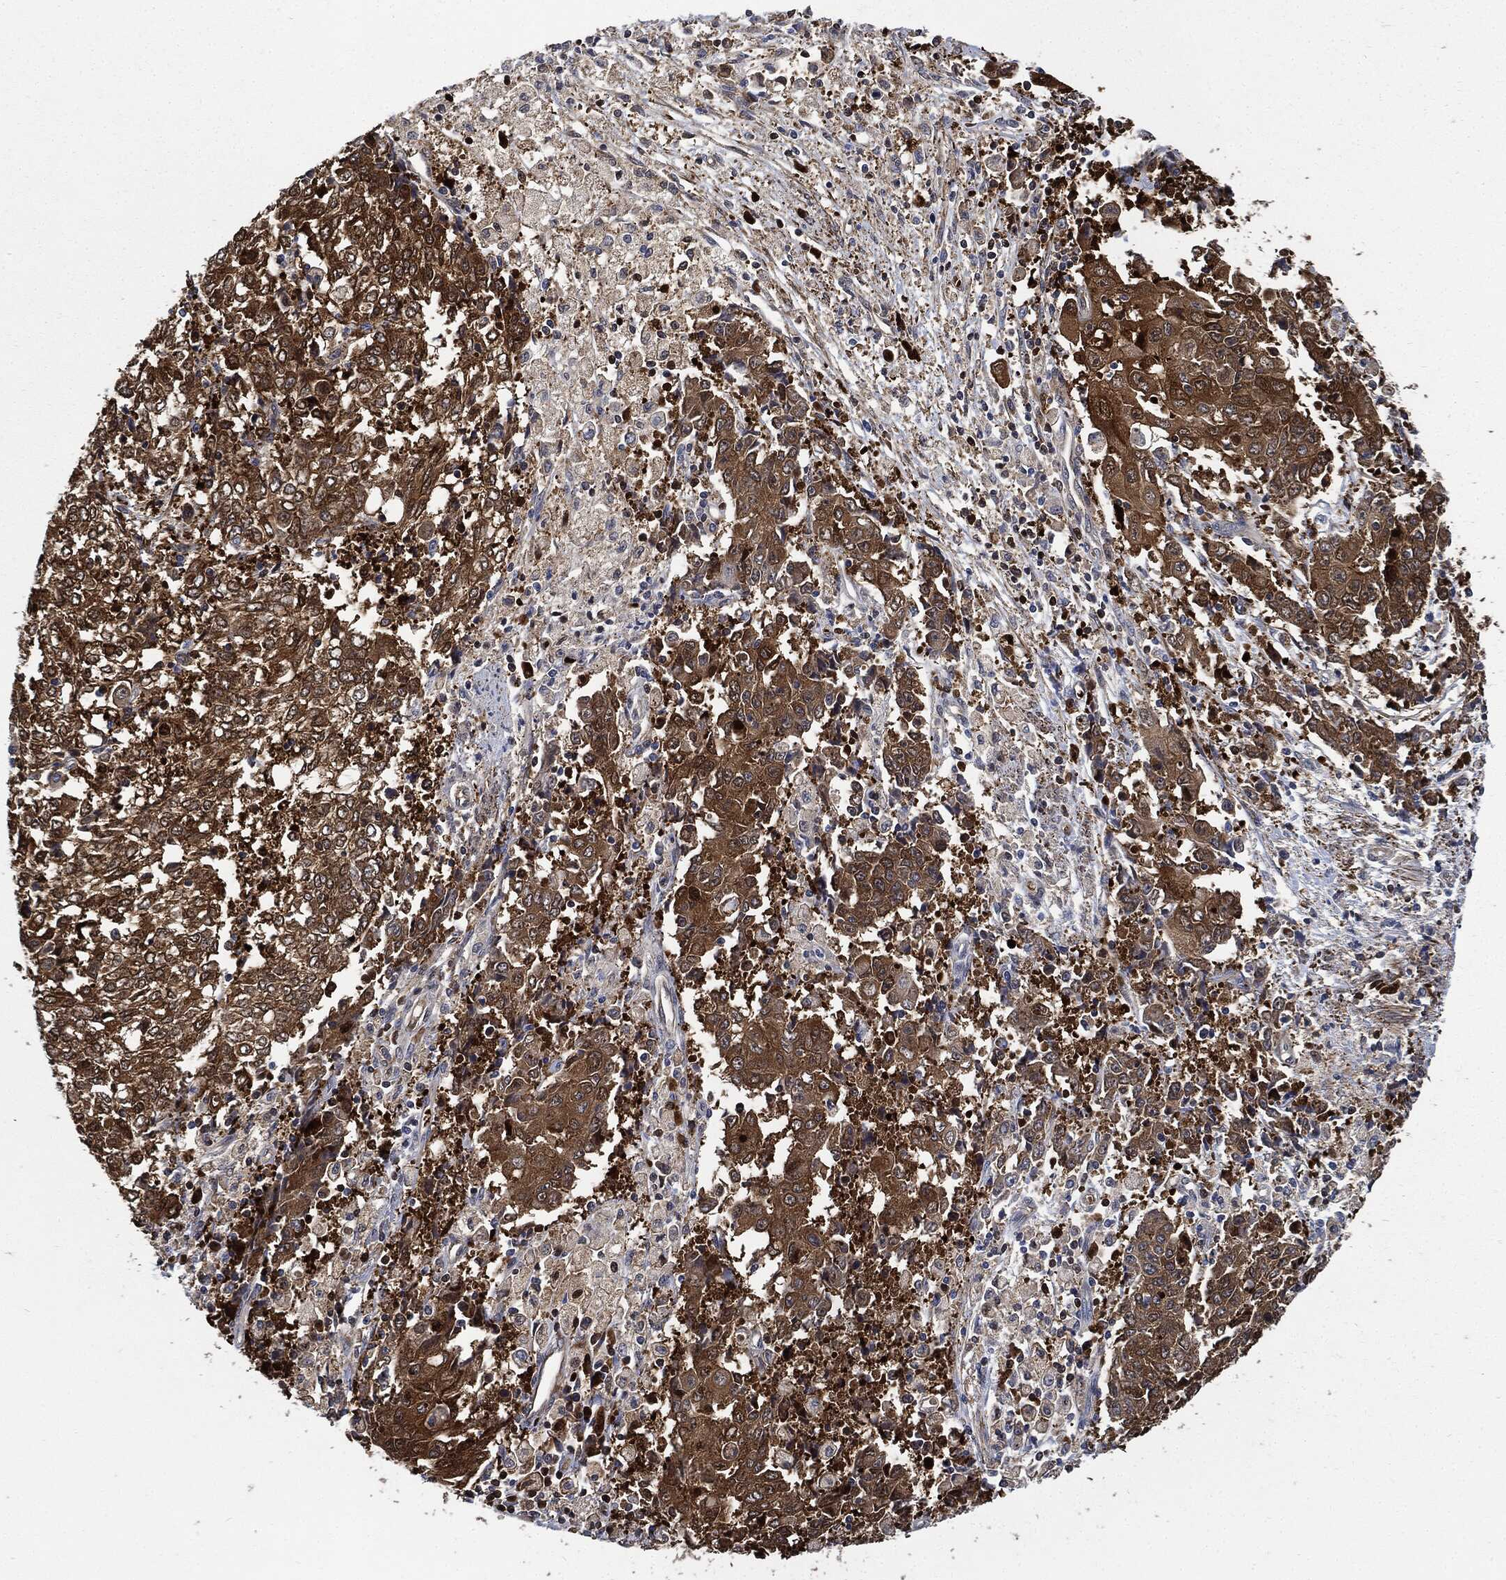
{"staining": {"intensity": "moderate", "quantity": ">75%", "location": "cytoplasmic/membranous"}, "tissue": "ovarian cancer", "cell_type": "Tumor cells", "image_type": "cancer", "snomed": [{"axis": "morphology", "description": "Carcinoma, endometroid"}, {"axis": "topography", "description": "Ovary"}], "caption": "The photomicrograph exhibits a brown stain indicating the presence of a protein in the cytoplasmic/membranous of tumor cells in ovarian cancer (endometroid carcinoma).", "gene": "PRDX2", "patient": {"sex": "female", "age": 42}}